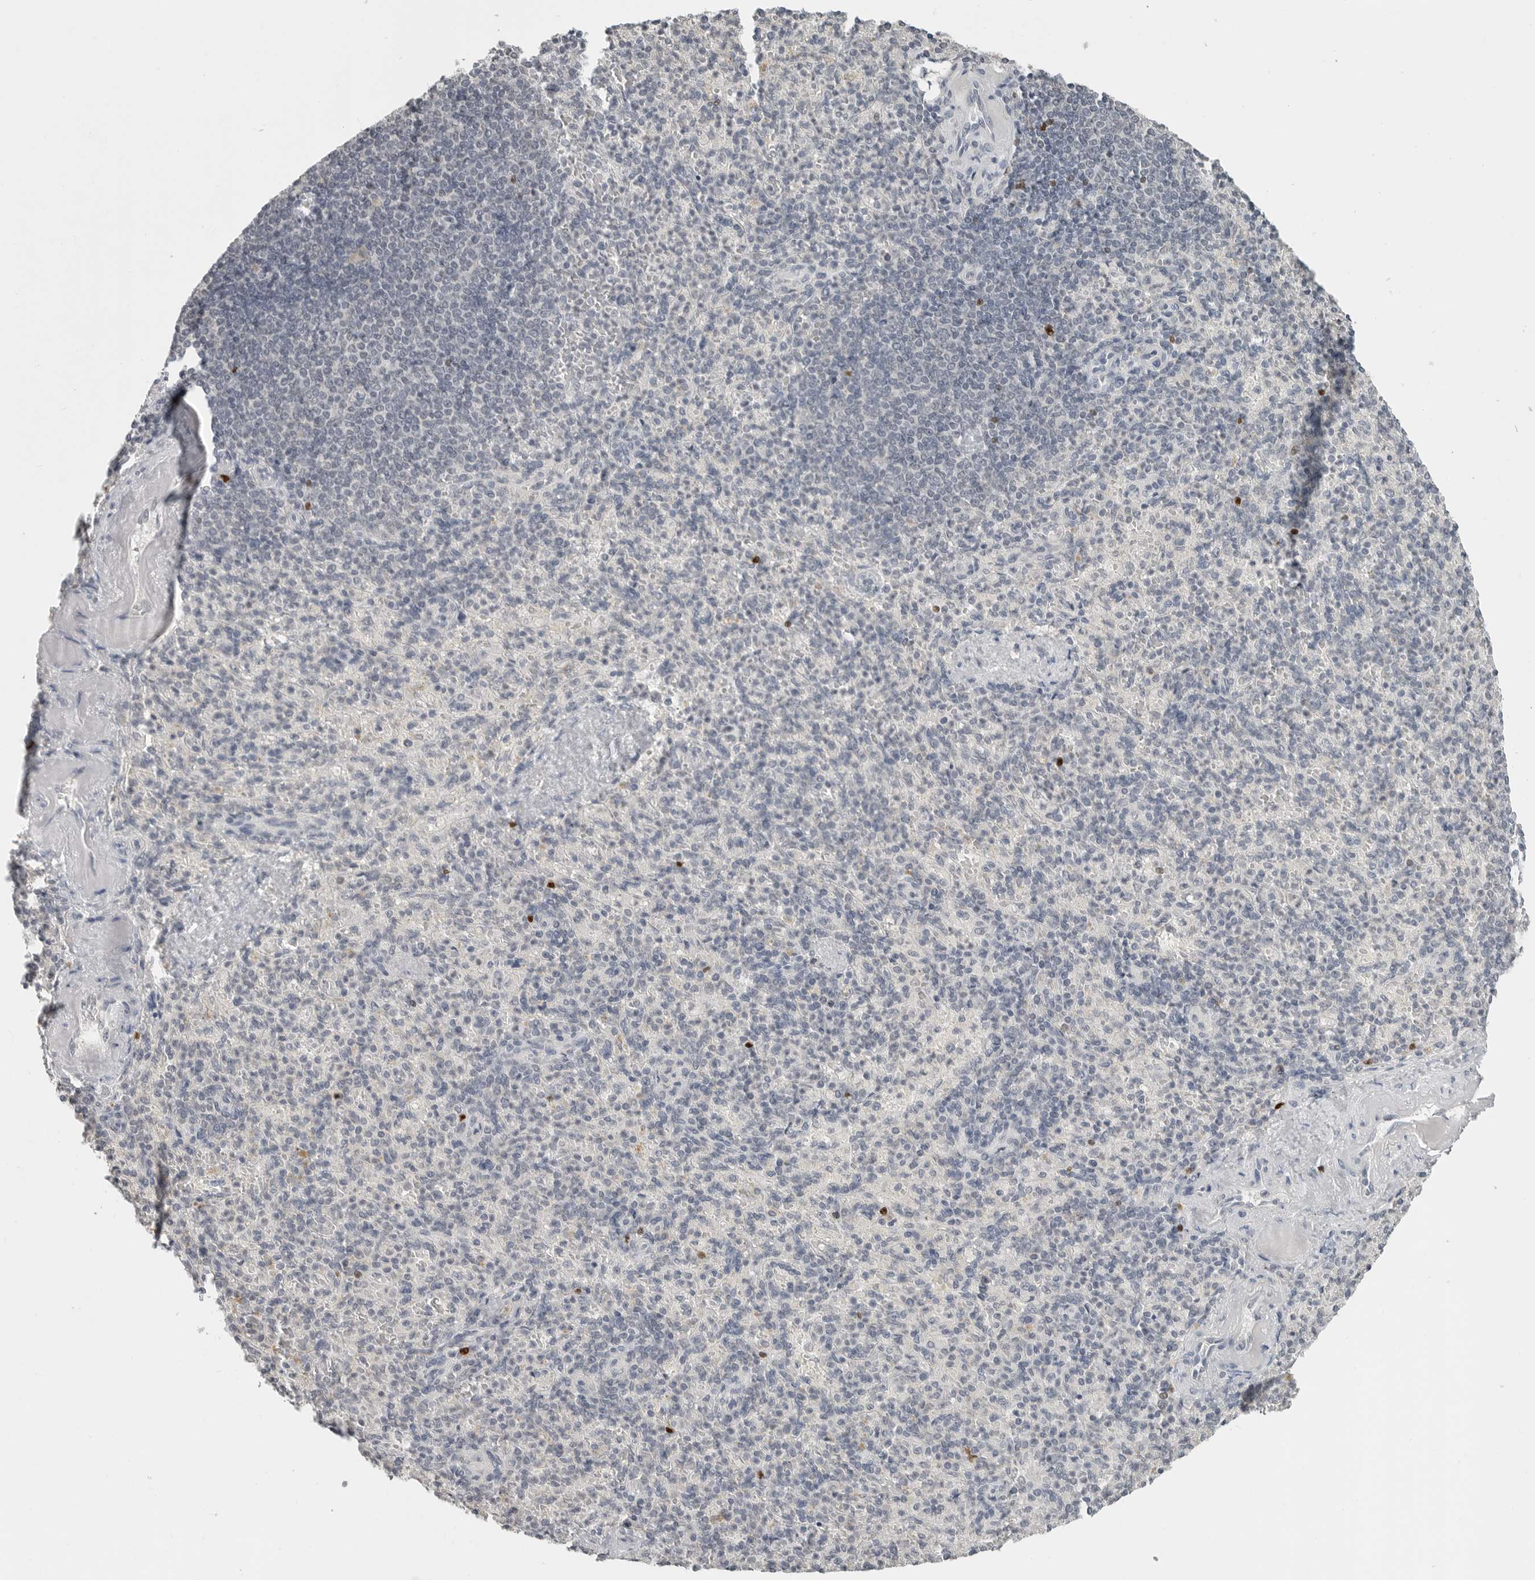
{"staining": {"intensity": "negative", "quantity": "none", "location": "none"}, "tissue": "spleen", "cell_type": "Cells in red pulp", "image_type": "normal", "snomed": [{"axis": "morphology", "description": "Normal tissue, NOS"}, {"axis": "topography", "description": "Spleen"}], "caption": "Cells in red pulp are negative for protein expression in benign human spleen. The staining was performed using DAB to visualize the protein expression in brown, while the nuclei were stained in blue with hematoxylin (Magnification: 20x).", "gene": "FOXP3", "patient": {"sex": "female", "age": 74}}